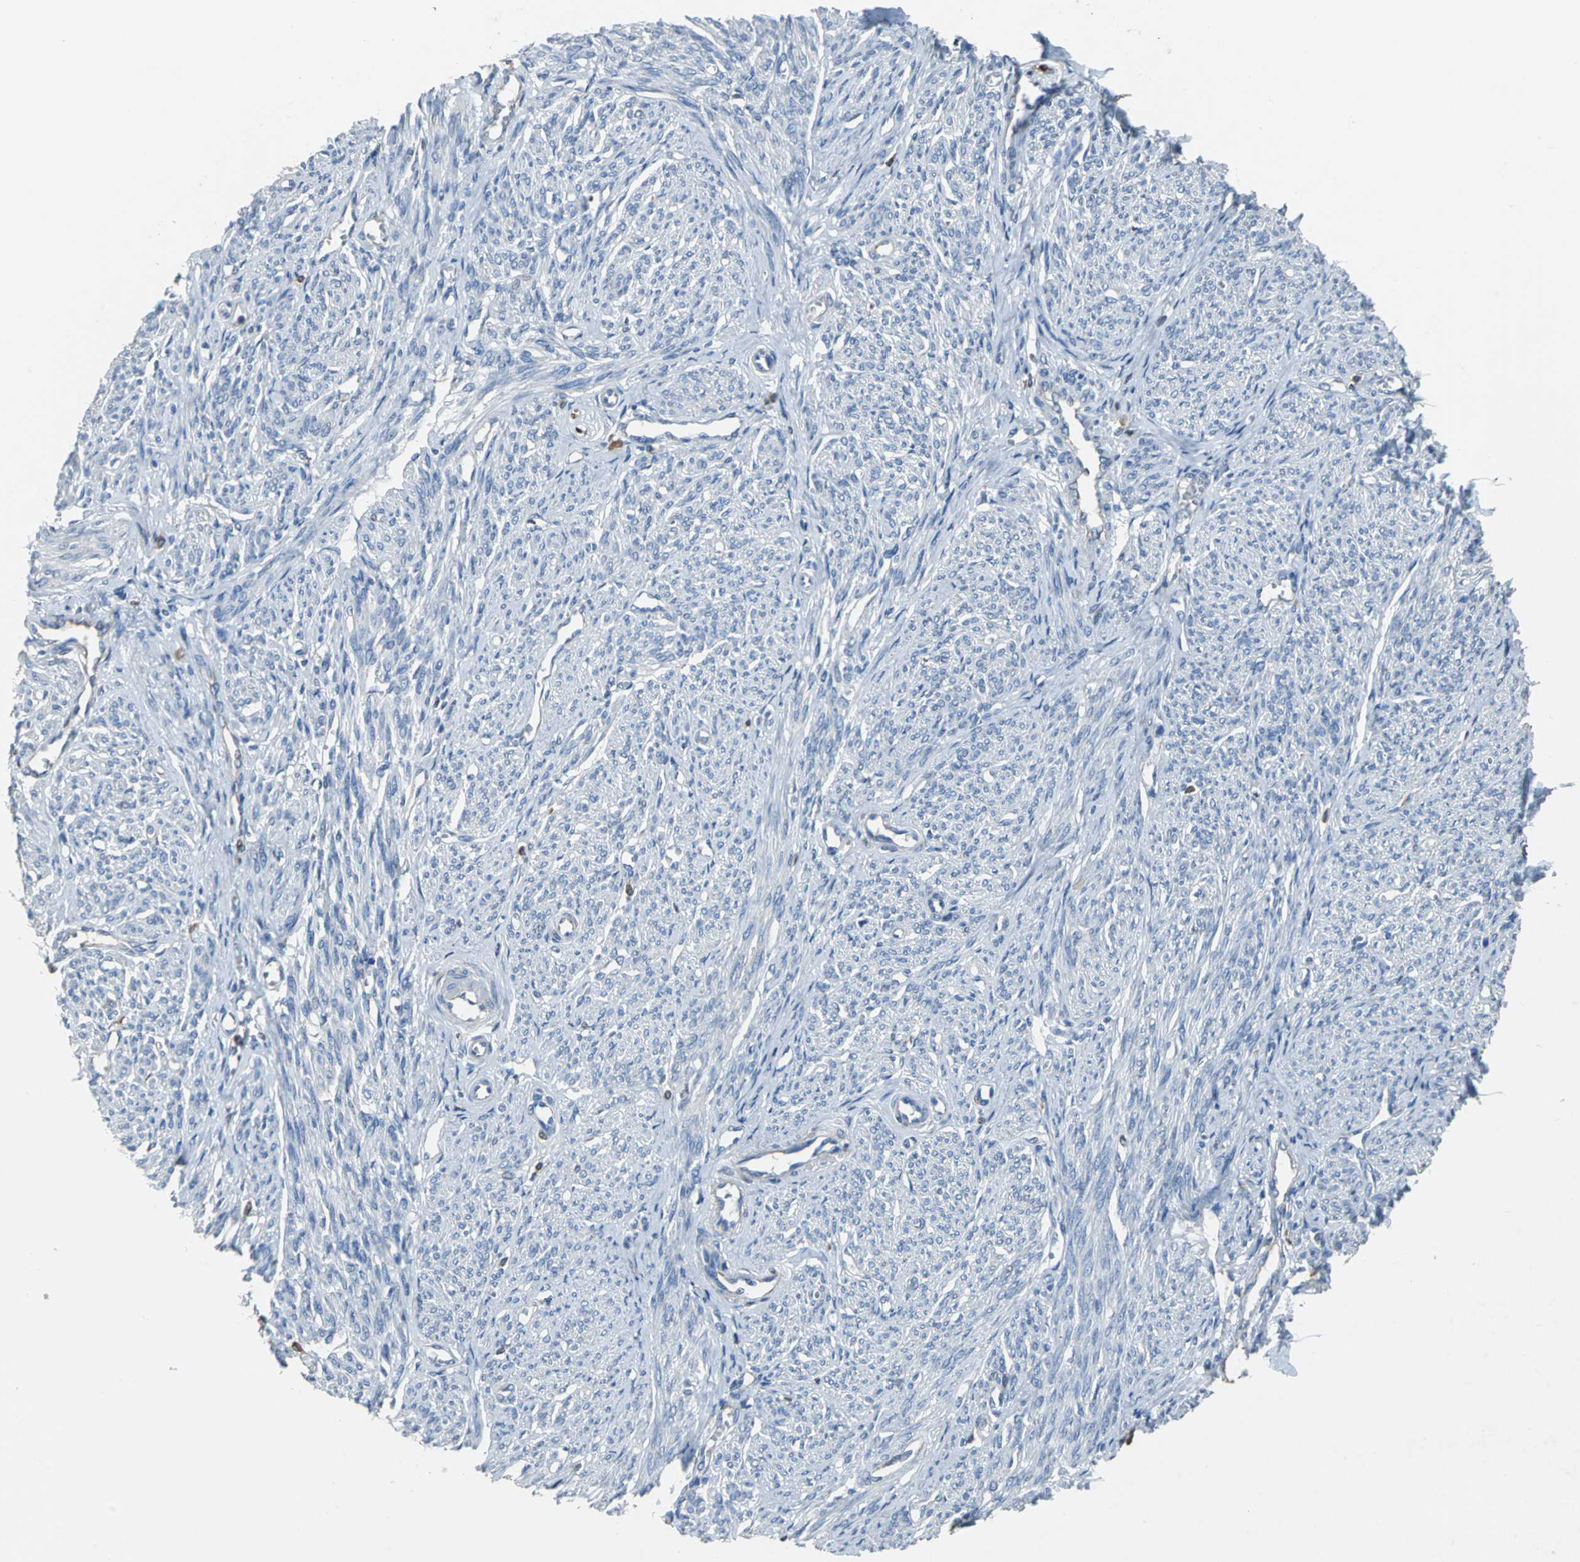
{"staining": {"intensity": "negative", "quantity": "none", "location": "none"}, "tissue": "smooth muscle", "cell_type": "Smooth muscle cells", "image_type": "normal", "snomed": [{"axis": "morphology", "description": "Normal tissue, NOS"}, {"axis": "topography", "description": "Smooth muscle"}], "caption": "Immunohistochemistry photomicrograph of normal human smooth muscle stained for a protein (brown), which reveals no expression in smooth muscle cells.", "gene": "EIF5A", "patient": {"sex": "female", "age": 65}}